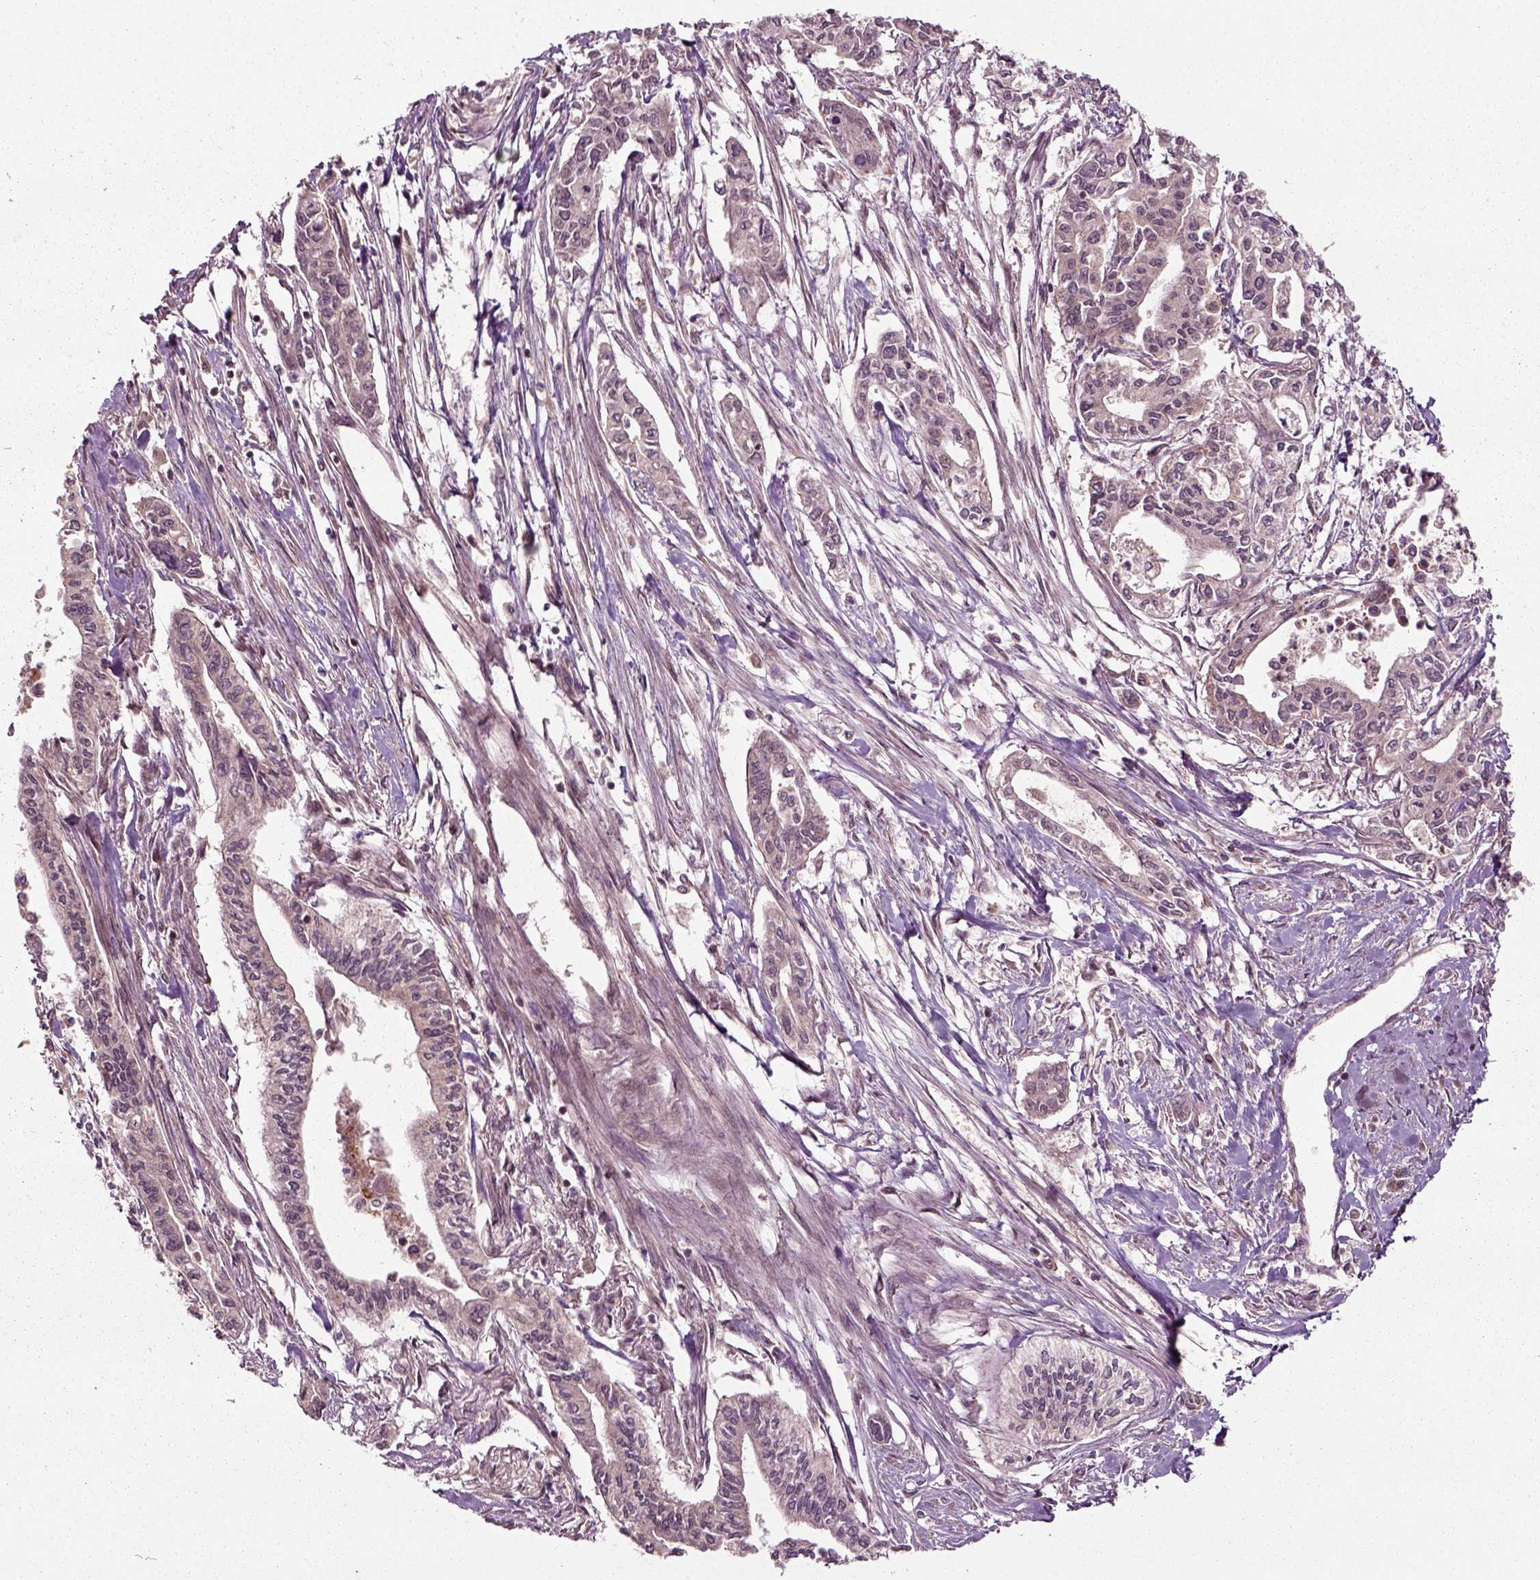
{"staining": {"intensity": "negative", "quantity": "none", "location": "none"}, "tissue": "pancreatic cancer", "cell_type": "Tumor cells", "image_type": "cancer", "snomed": [{"axis": "morphology", "description": "Adenocarcinoma, NOS"}, {"axis": "topography", "description": "Pancreas"}], "caption": "Immunohistochemical staining of adenocarcinoma (pancreatic) demonstrates no significant expression in tumor cells. Nuclei are stained in blue.", "gene": "PLCD3", "patient": {"sex": "male", "age": 60}}